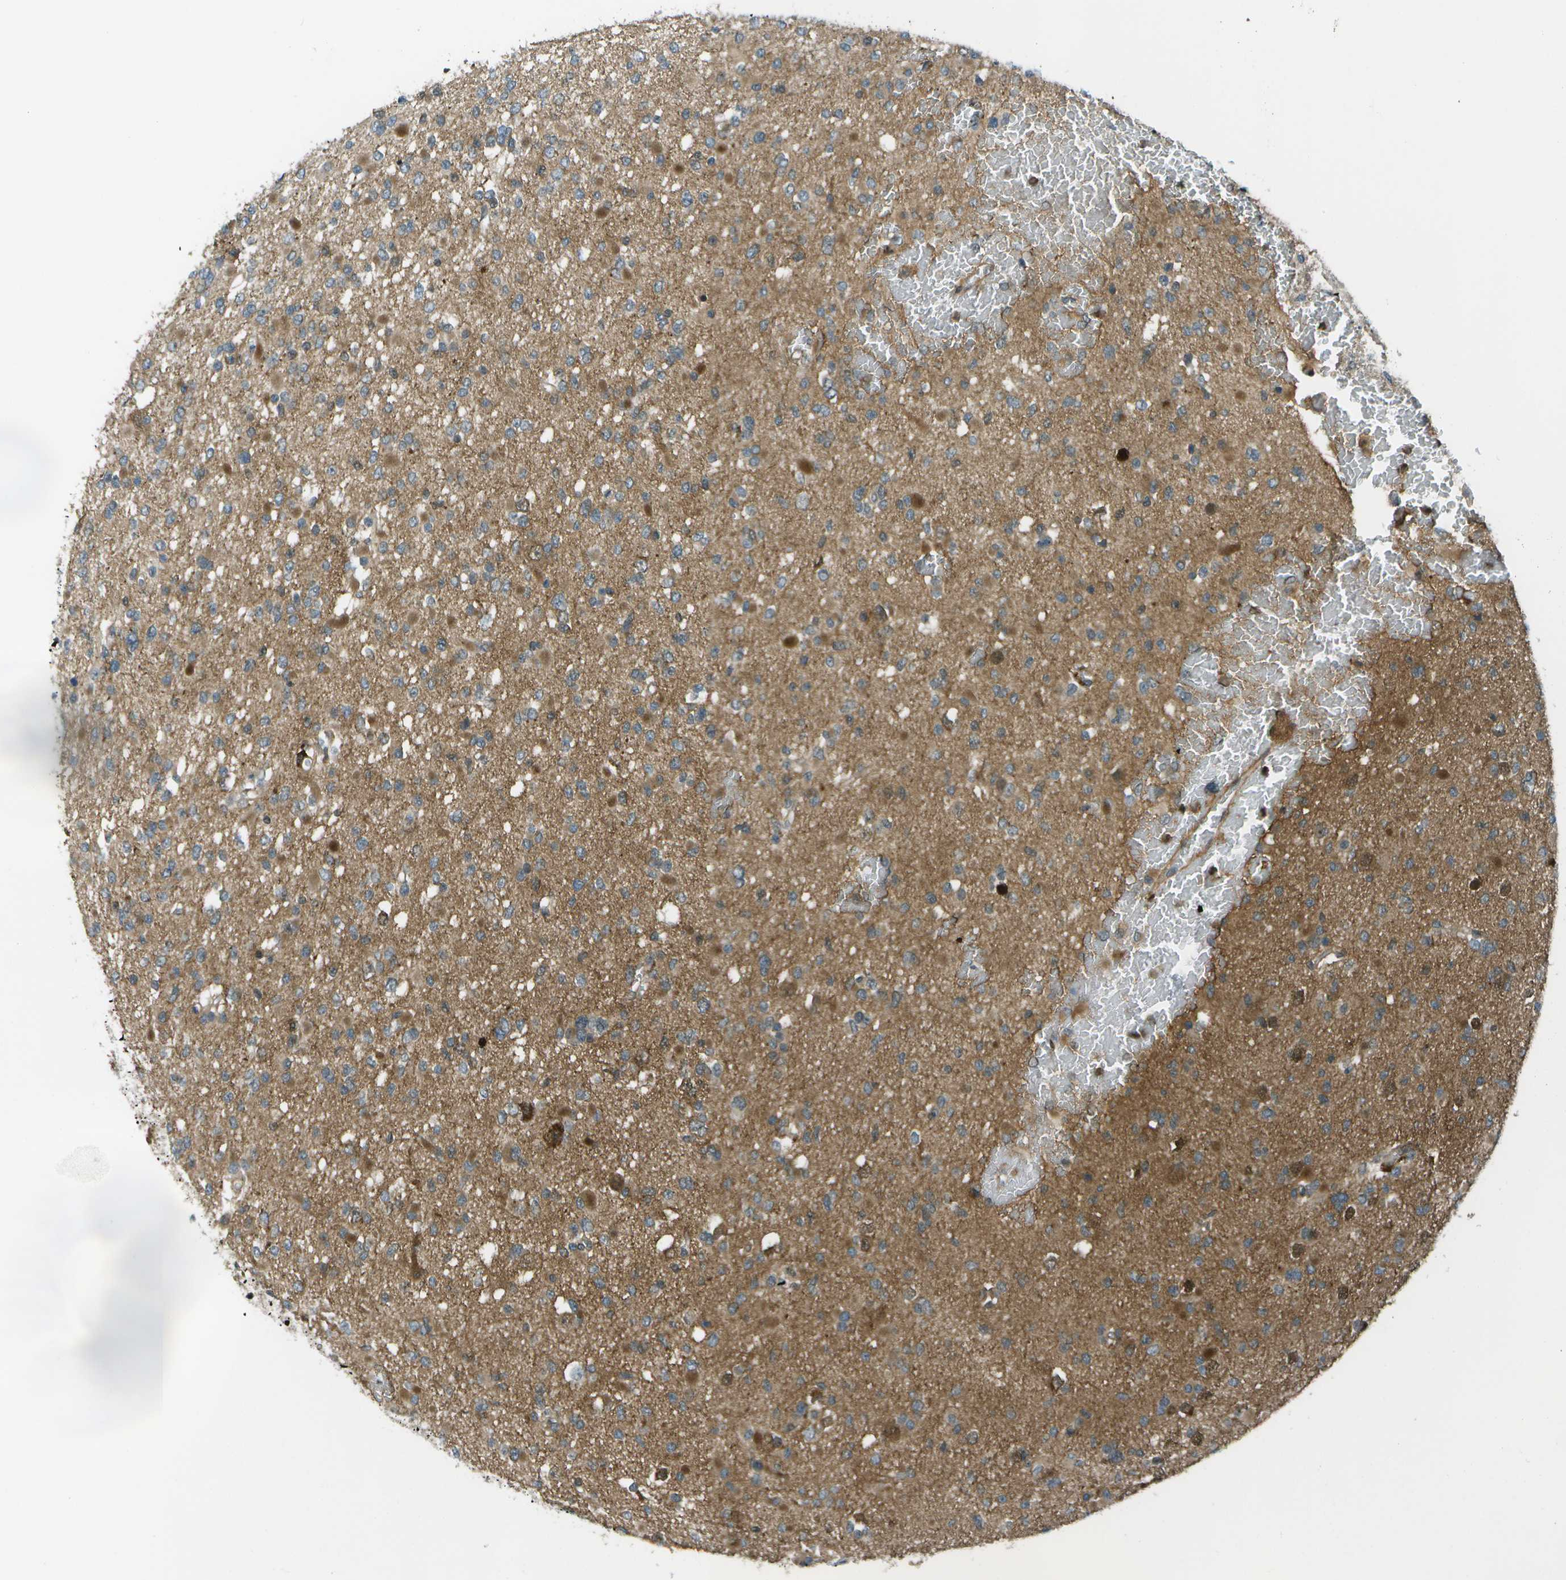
{"staining": {"intensity": "moderate", "quantity": "25%-75%", "location": "cytoplasmic/membranous"}, "tissue": "glioma", "cell_type": "Tumor cells", "image_type": "cancer", "snomed": [{"axis": "morphology", "description": "Glioma, malignant, Low grade"}, {"axis": "topography", "description": "Brain"}], "caption": "Glioma tissue exhibits moderate cytoplasmic/membranous staining in approximately 25%-75% of tumor cells", "gene": "TMEM19", "patient": {"sex": "female", "age": 22}}